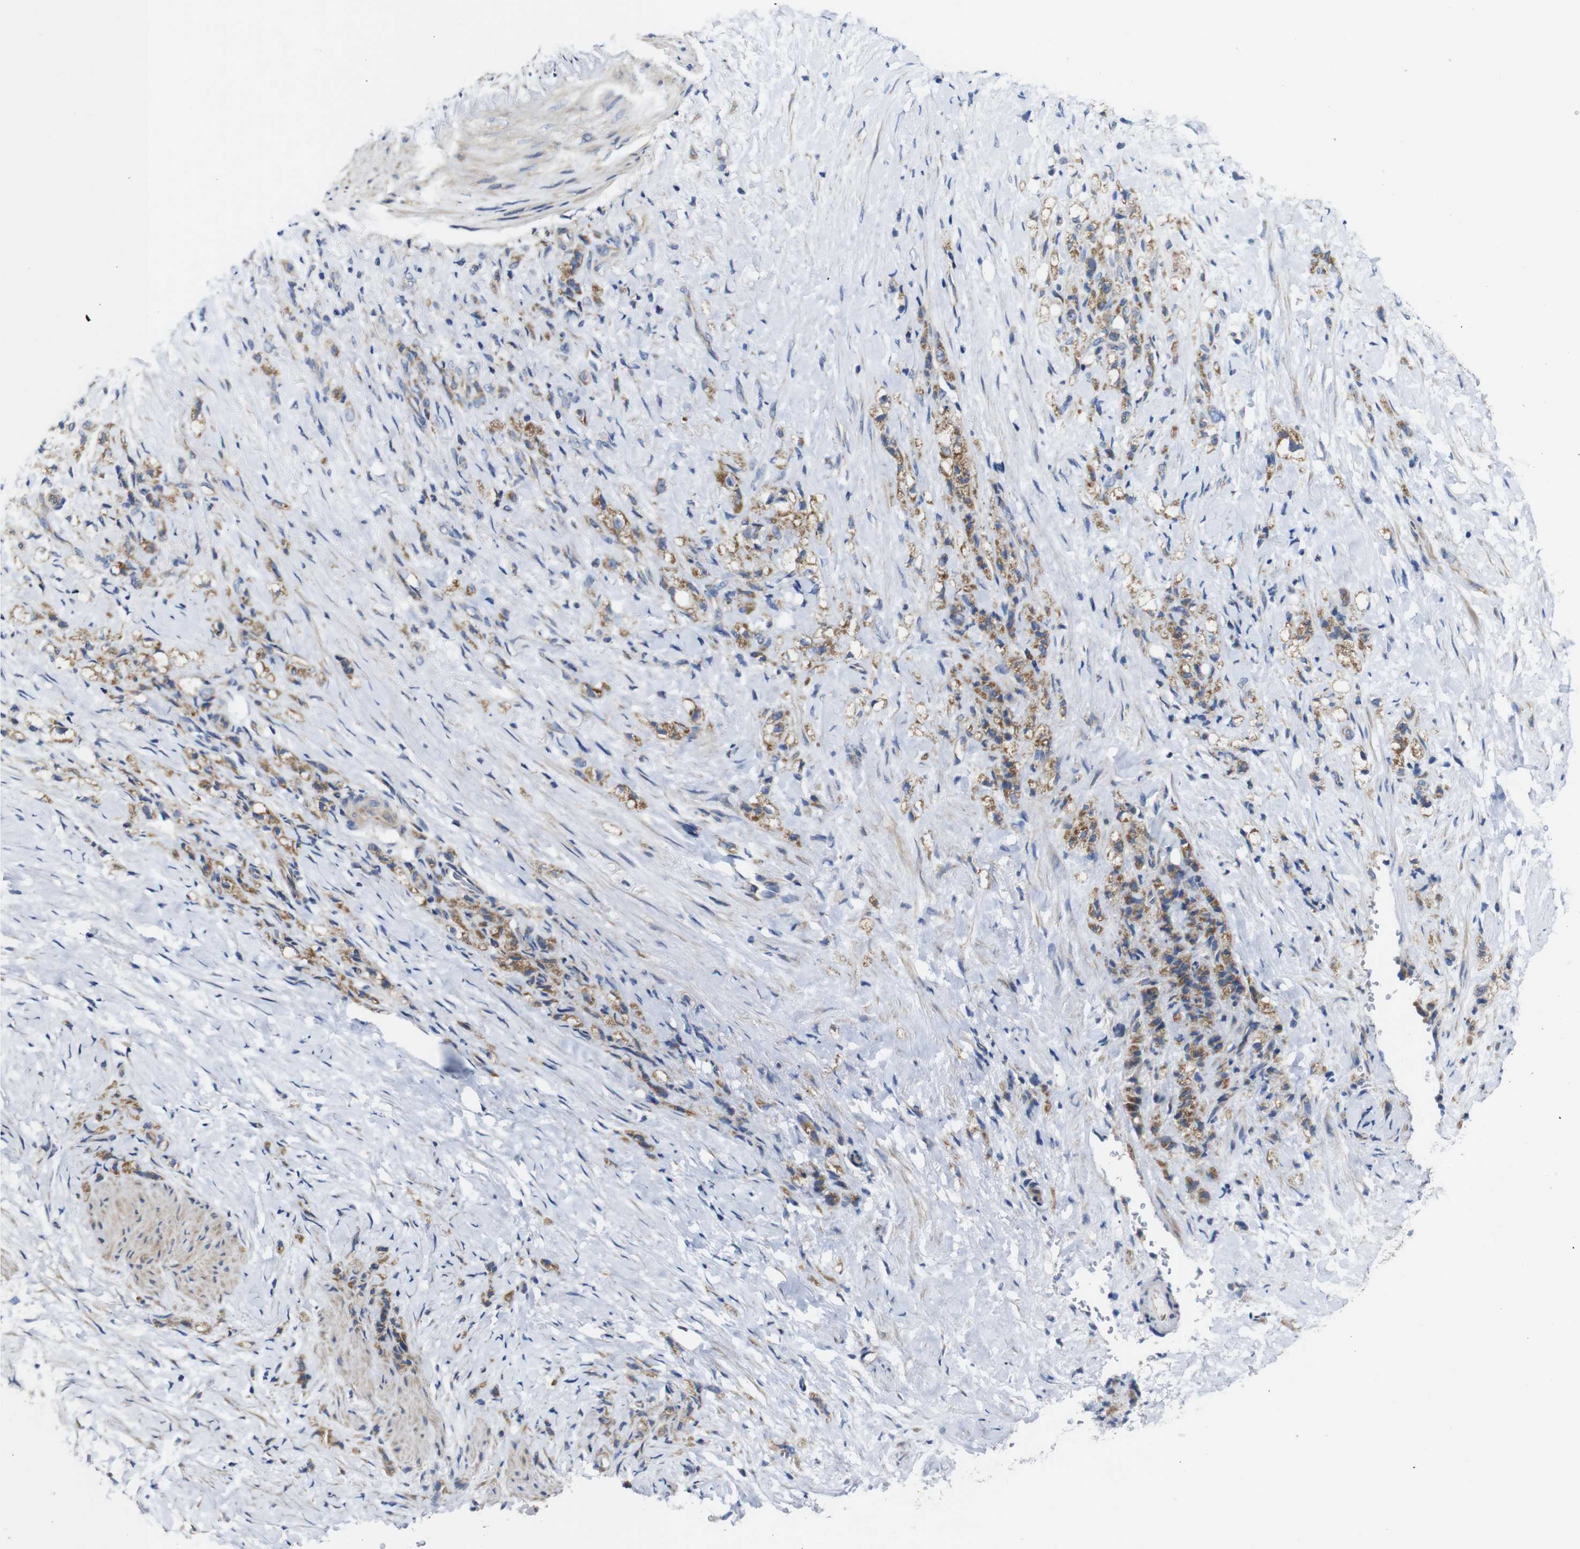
{"staining": {"intensity": "moderate", "quantity": ">75%", "location": "cytoplasmic/membranous"}, "tissue": "stomach cancer", "cell_type": "Tumor cells", "image_type": "cancer", "snomed": [{"axis": "morphology", "description": "Adenocarcinoma, NOS"}, {"axis": "topography", "description": "Stomach"}], "caption": "High-magnification brightfield microscopy of stomach cancer stained with DAB (3,3'-diaminobenzidine) (brown) and counterstained with hematoxylin (blue). tumor cells exhibit moderate cytoplasmic/membranous expression is seen in about>75% of cells.", "gene": "PDCD1LG2", "patient": {"sex": "male", "age": 82}}